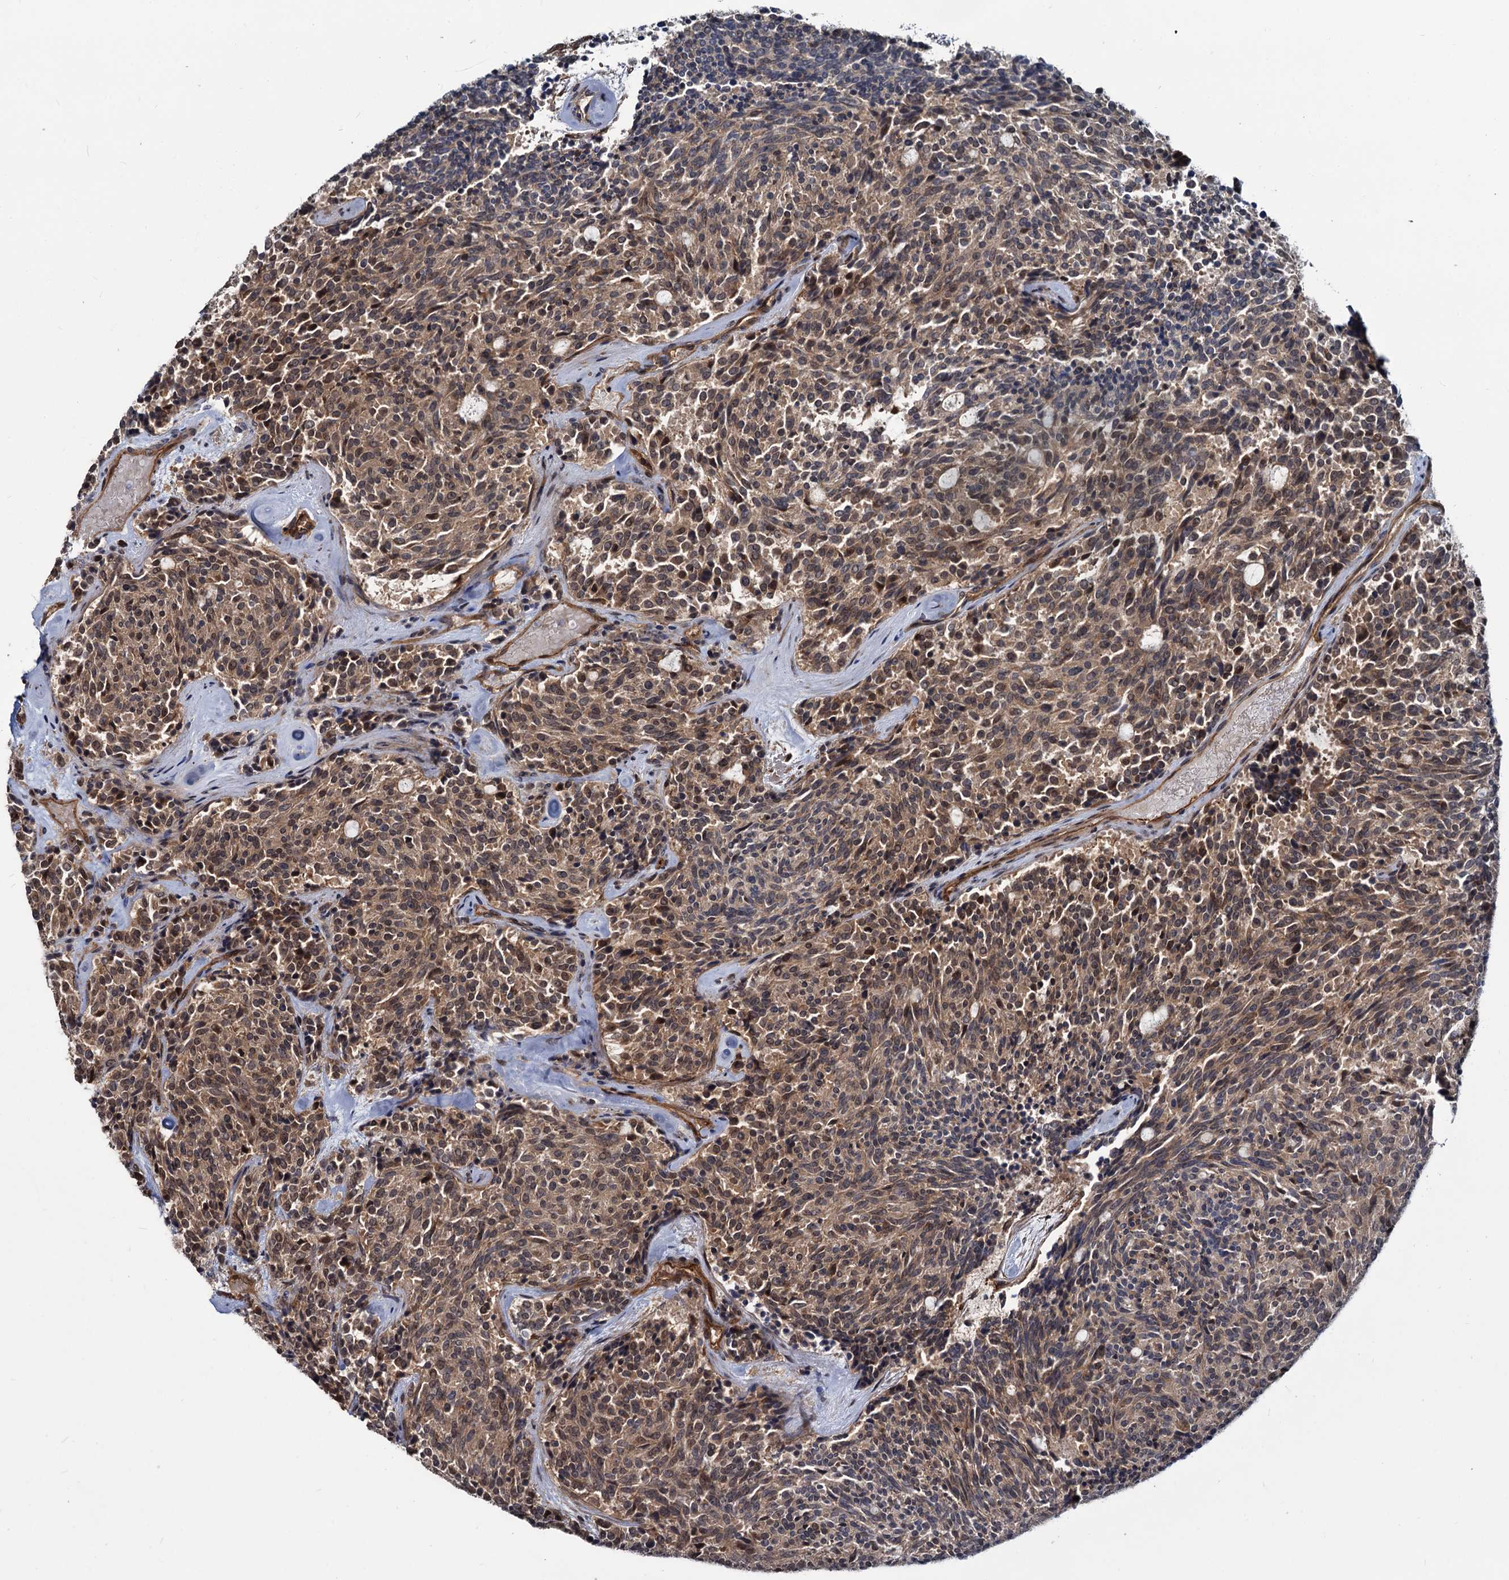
{"staining": {"intensity": "moderate", "quantity": ">75%", "location": "nuclear"}, "tissue": "carcinoid", "cell_type": "Tumor cells", "image_type": "cancer", "snomed": [{"axis": "morphology", "description": "Carcinoid, malignant, NOS"}, {"axis": "topography", "description": "Pancreas"}], "caption": "Protein positivity by immunohistochemistry (IHC) exhibits moderate nuclear positivity in approximately >75% of tumor cells in carcinoid.", "gene": "UBLCP1", "patient": {"sex": "female", "age": 54}}